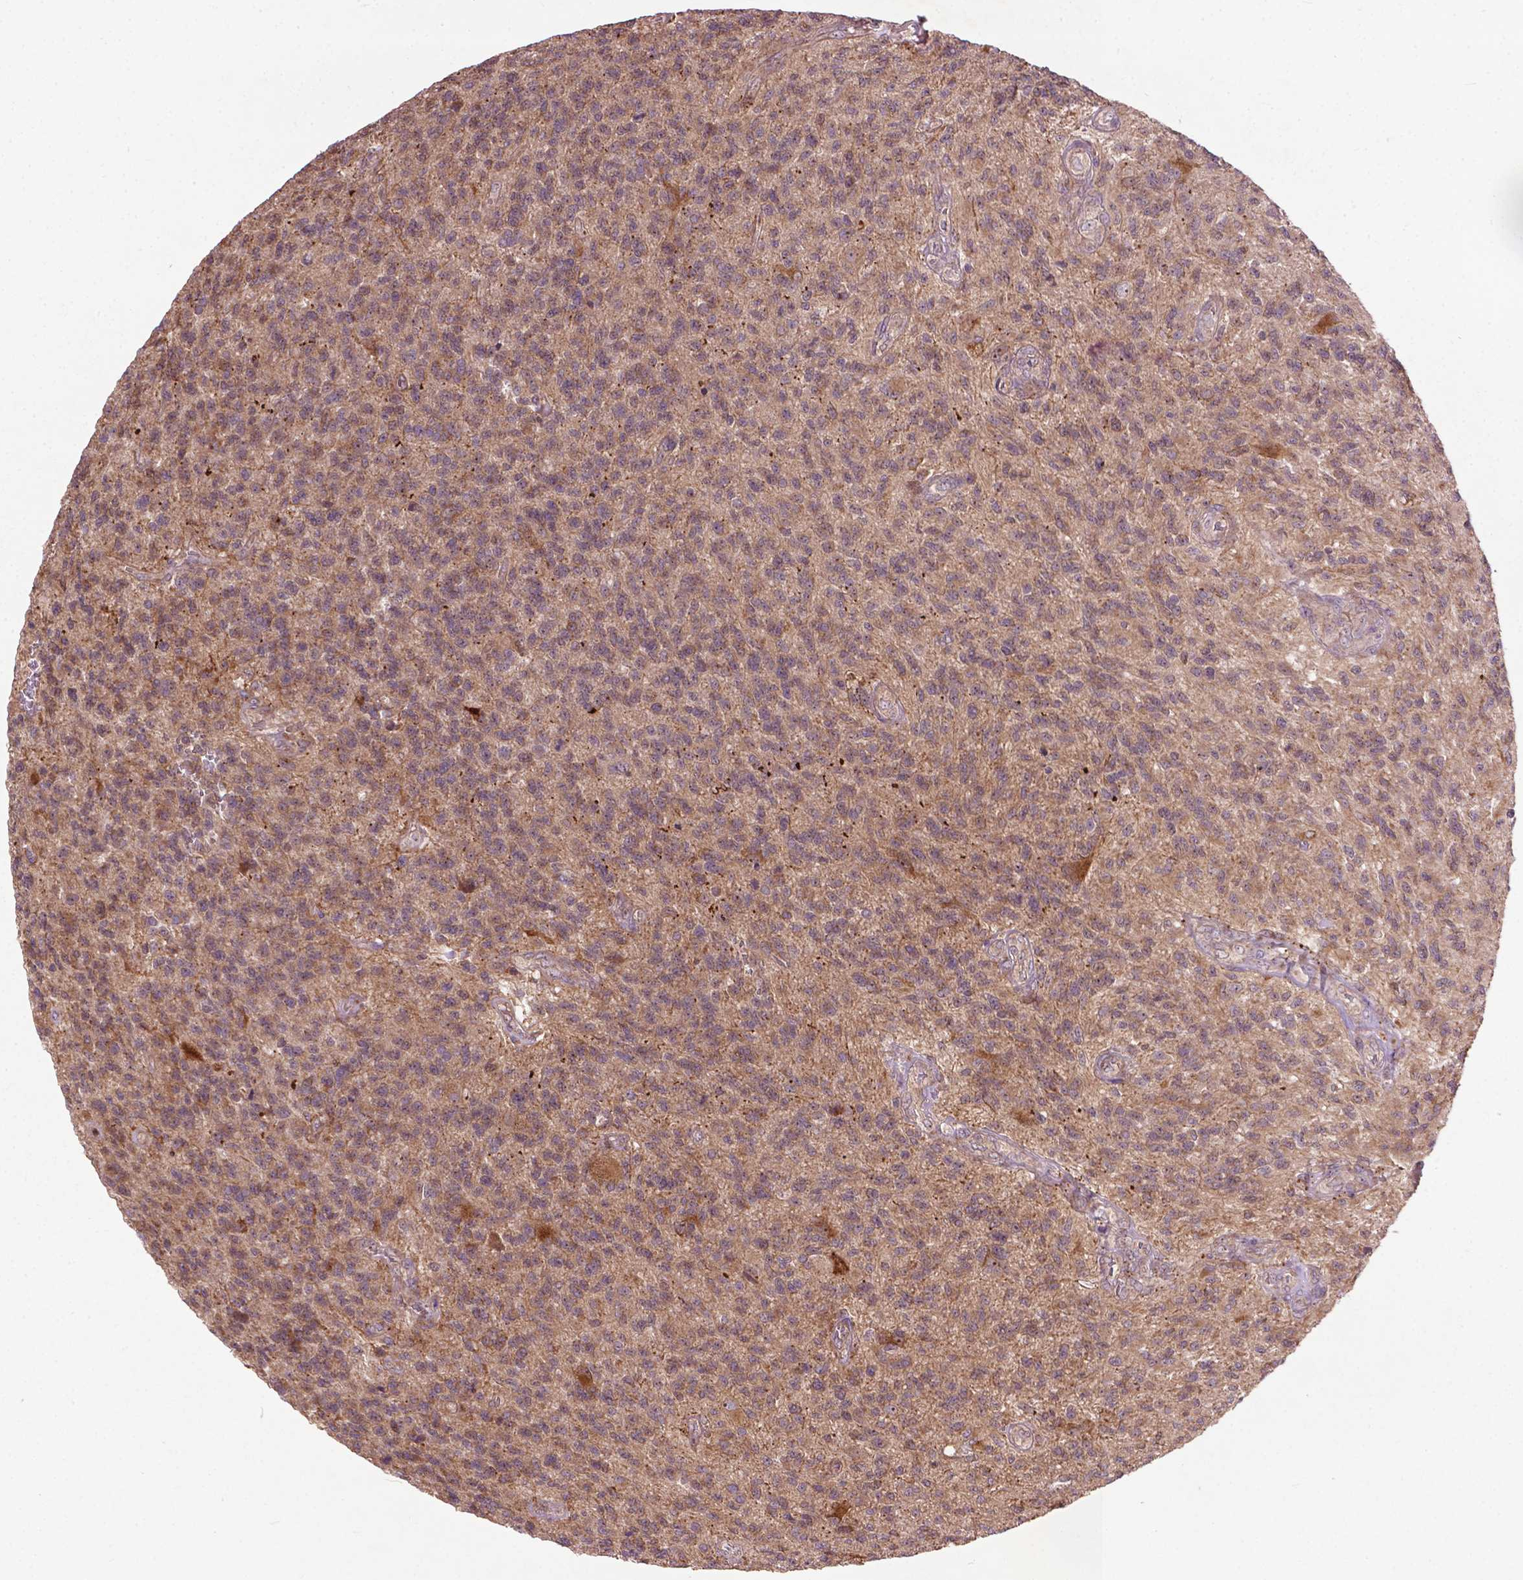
{"staining": {"intensity": "weak", "quantity": "25%-75%", "location": "cytoplasmic/membranous"}, "tissue": "glioma", "cell_type": "Tumor cells", "image_type": "cancer", "snomed": [{"axis": "morphology", "description": "Glioma, malignant, High grade"}, {"axis": "topography", "description": "Brain"}], "caption": "IHC micrograph of glioma stained for a protein (brown), which displays low levels of weak cytoplasmic/membranous positivity in about 25%-75% of tumor cells.", "gene": "PARP3", "patient": {"sex": "male", "age": 56}}